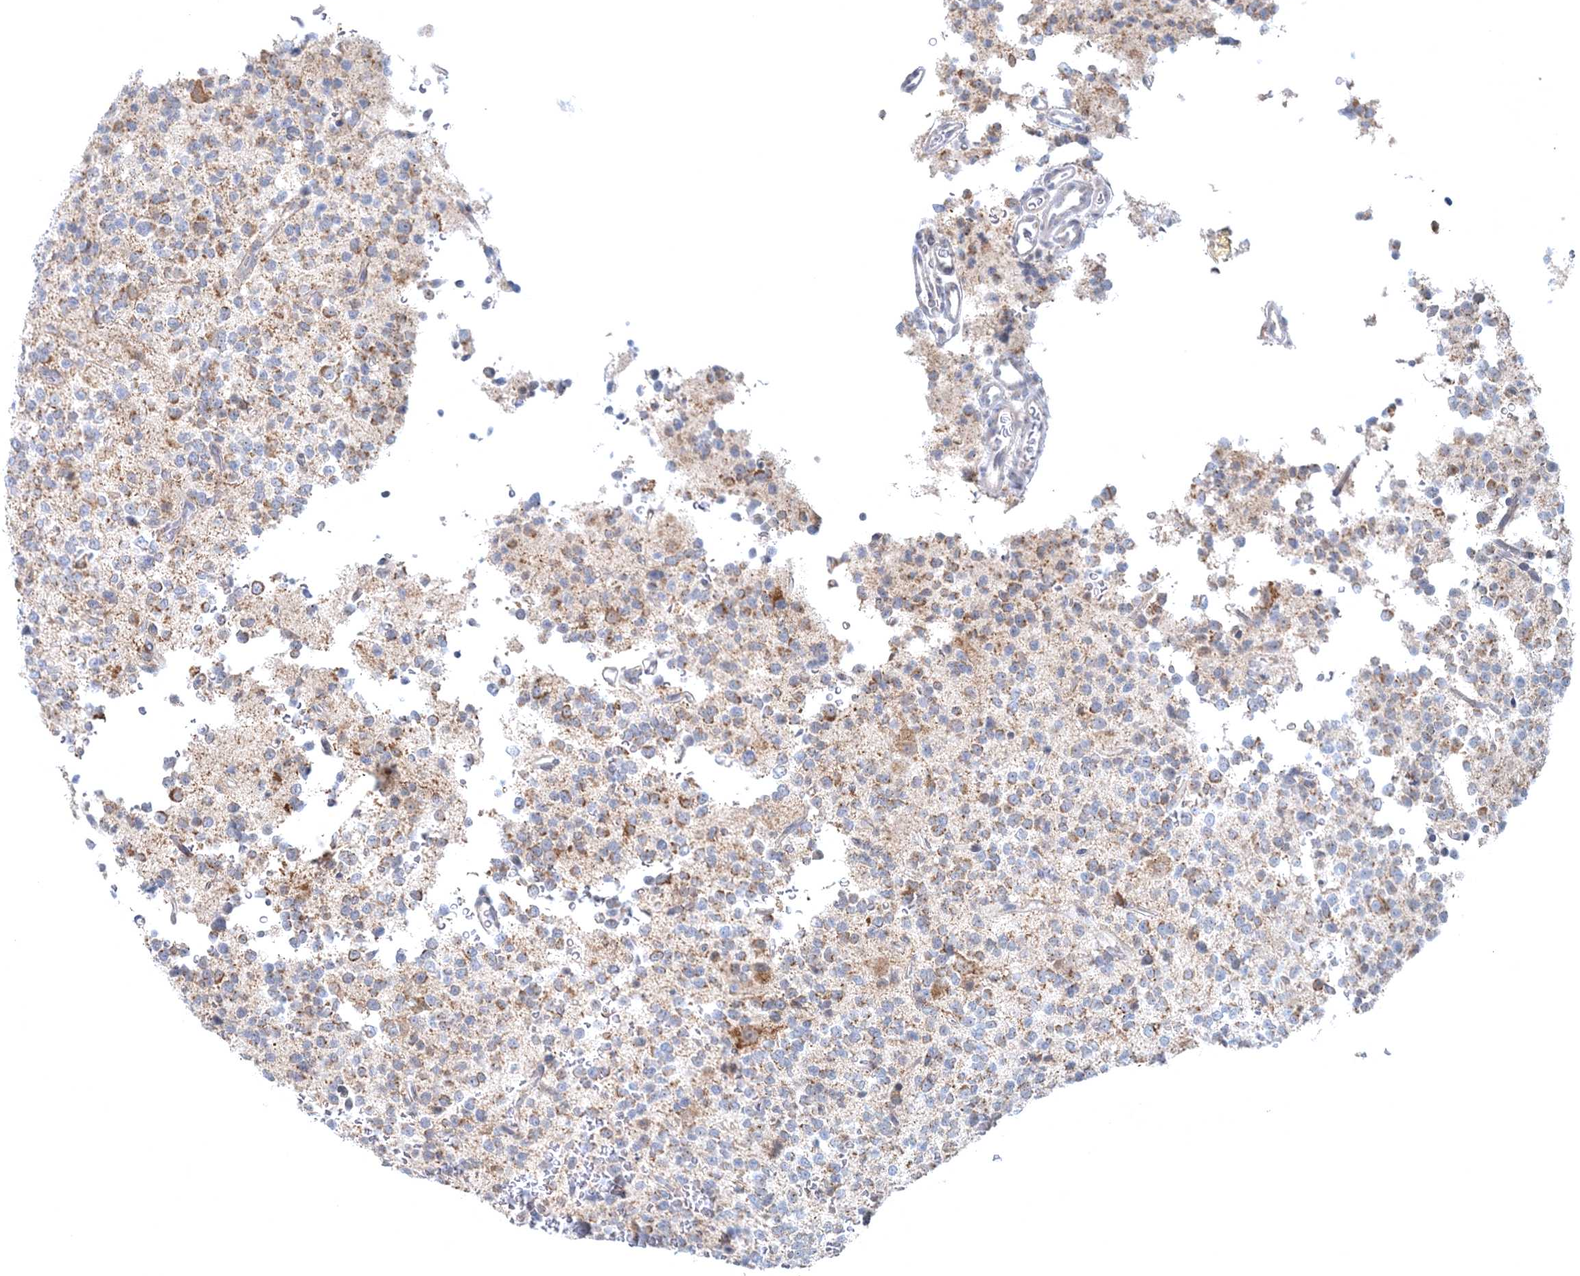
{"staining": {"intensity": "moderate", "quantity": "<25%", "location": "cytoplasmic/membranous"}, "tissue": "glioma", "cell_type": "Tumor cells", "image_type": "cancer", "snomed": [{"axis": "morphology", "description": "Glioma, malignant, High grade"}, {"axis": "topography", "description": "Brain"}], "caption": "There is low levels of moderate cytoplasmic/membranous expression in tumor cells of glioma, as demonstrated by immunohistochemical staining (brown color).", "gene": "RNF150", "patient": {"sex": "female", "age": 62}}